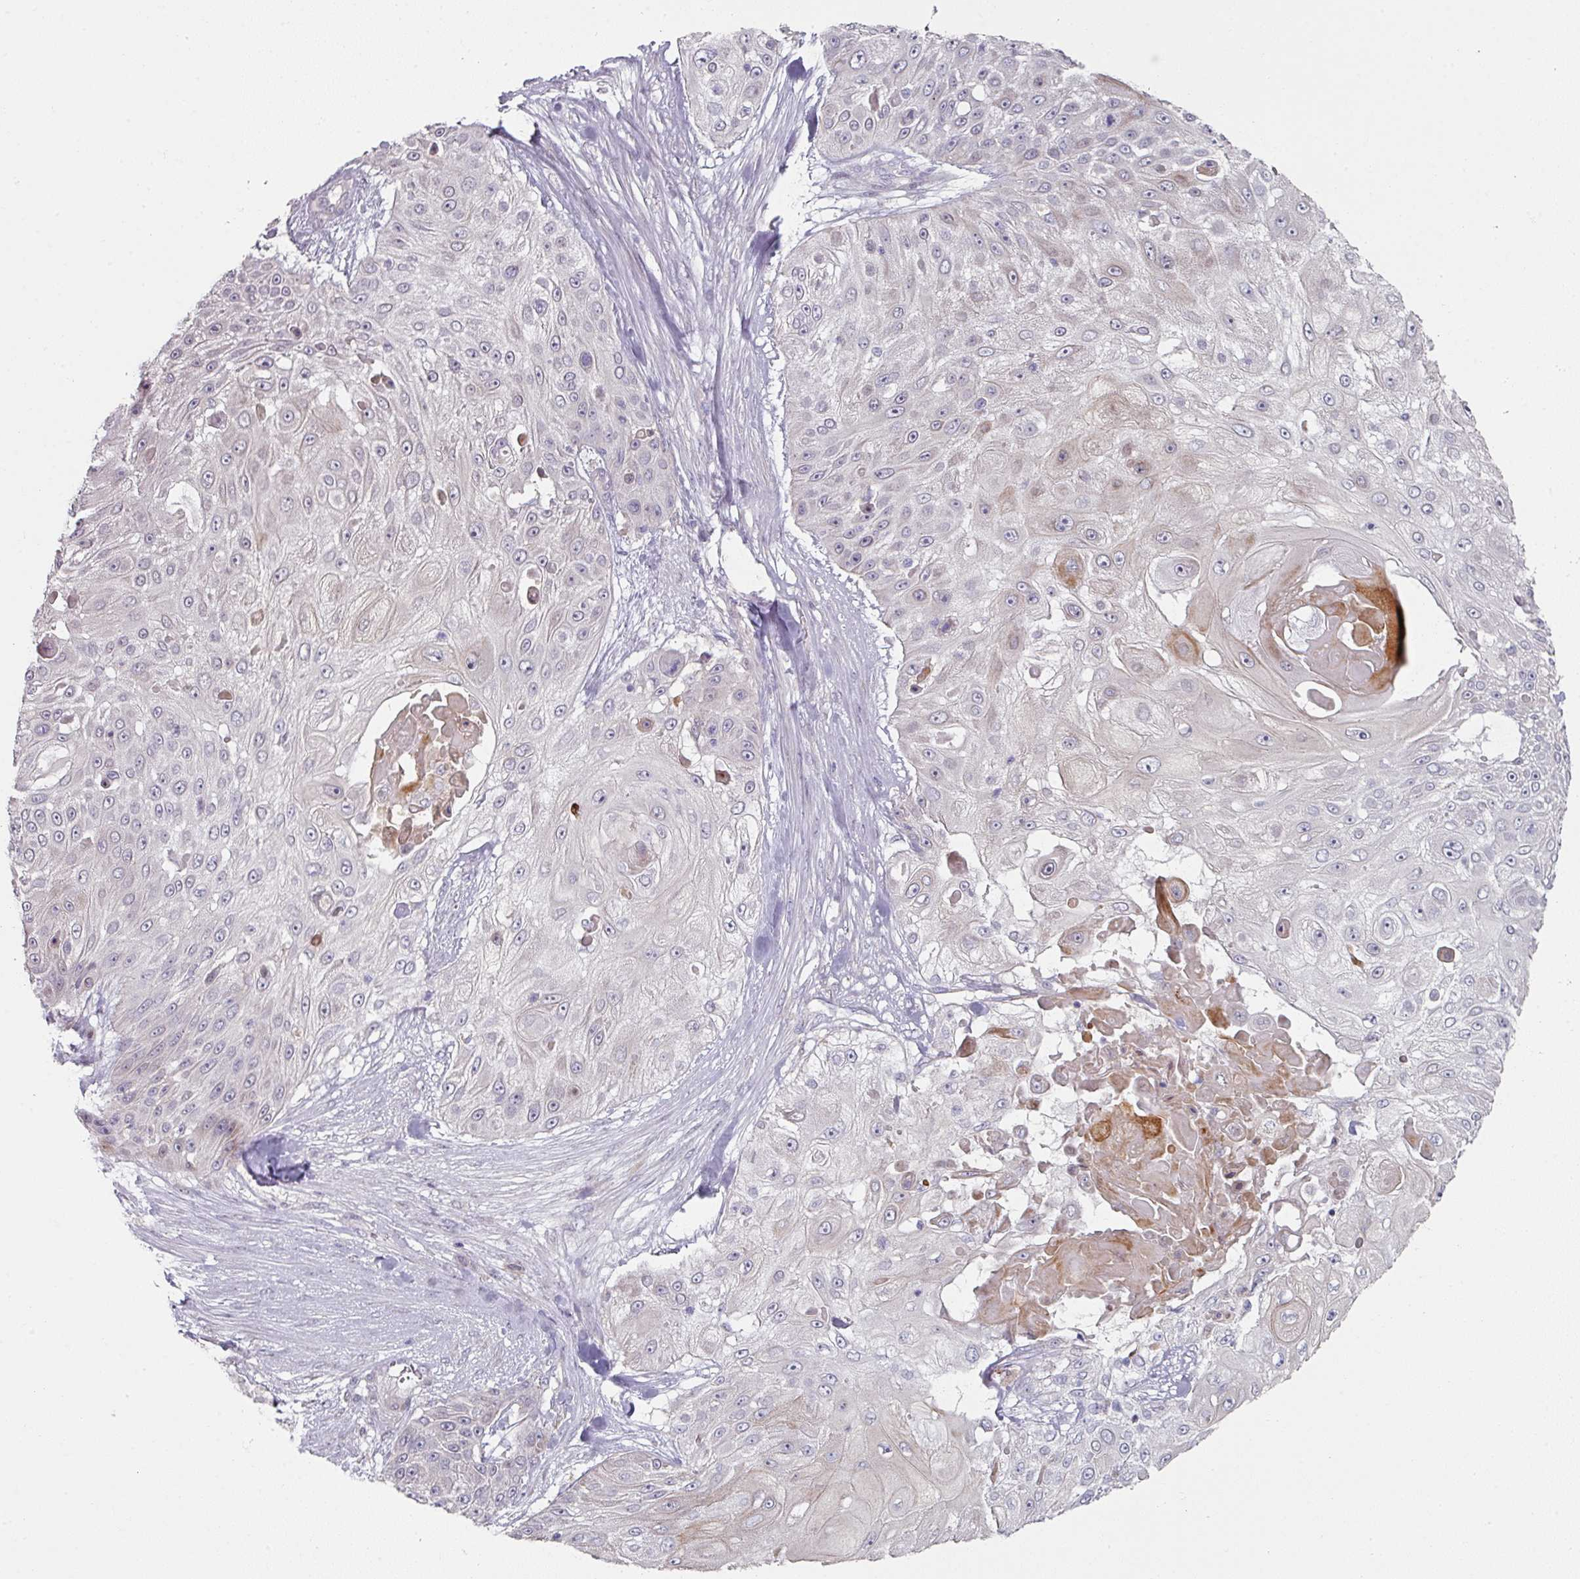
{"staining": {"intensity": "moderate", "quantity": "<25%", "location": "cytoplasmic/membranous"}, "tissue": "skin cancer", "cell_type": "Tumor cells", "image_type": "cancer", "snomed": [{"axis": "morphology", "description": "Squamous cell carcinoma, NOS"}, {"axis": "topography", "description": "Skin"}], "caption": "Approximately <25% of tumor cells in squamous cell carcinoma (skin) demonstrate moderate cytoplasmic/membranous protein staining as visualized by brown immunohistochemical staining.", "gene": "WSB2", "patient": {"sex": "female", "age": 86}}